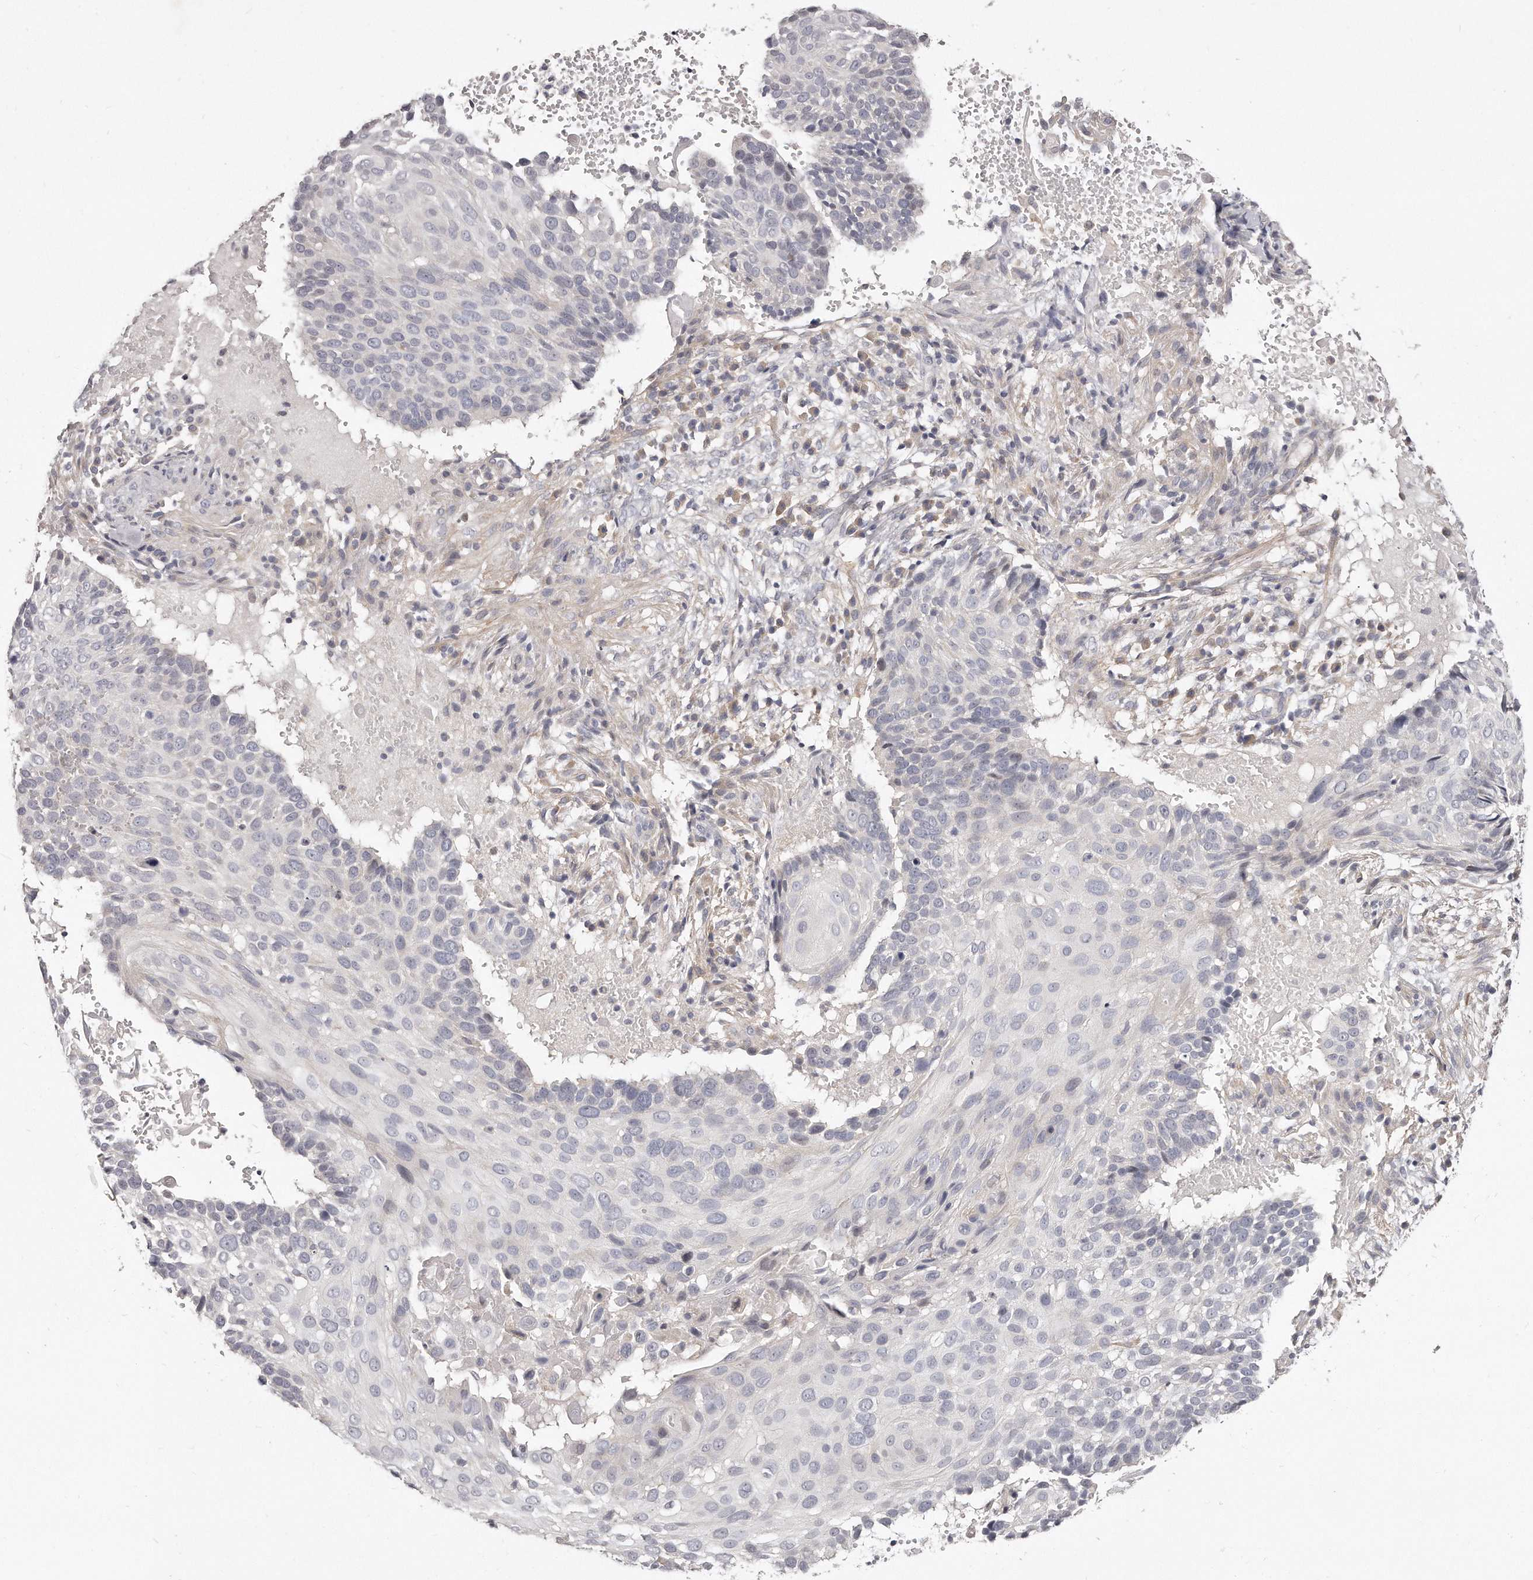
{"staining": {"intensity": "negative", "quantity": "none", "location": "none"}, "tissue": "cervical cancer", "cell_type": "Tumor cells", "image_type": "cancer", "snomed": [{"axis": "morphology", "description": "Squamous cell carcinoma, NOS"}, {"axis": "topography", "description": "Cervix"}], "caption": "IHC image of neoplastic tissue: human cervical cancer (squamous cell carcinoma) stained with DAB displays no significant protein expression in tumor cells.", "gene": "TTLL4", "patient": {"sex": "female", "age": 74}}